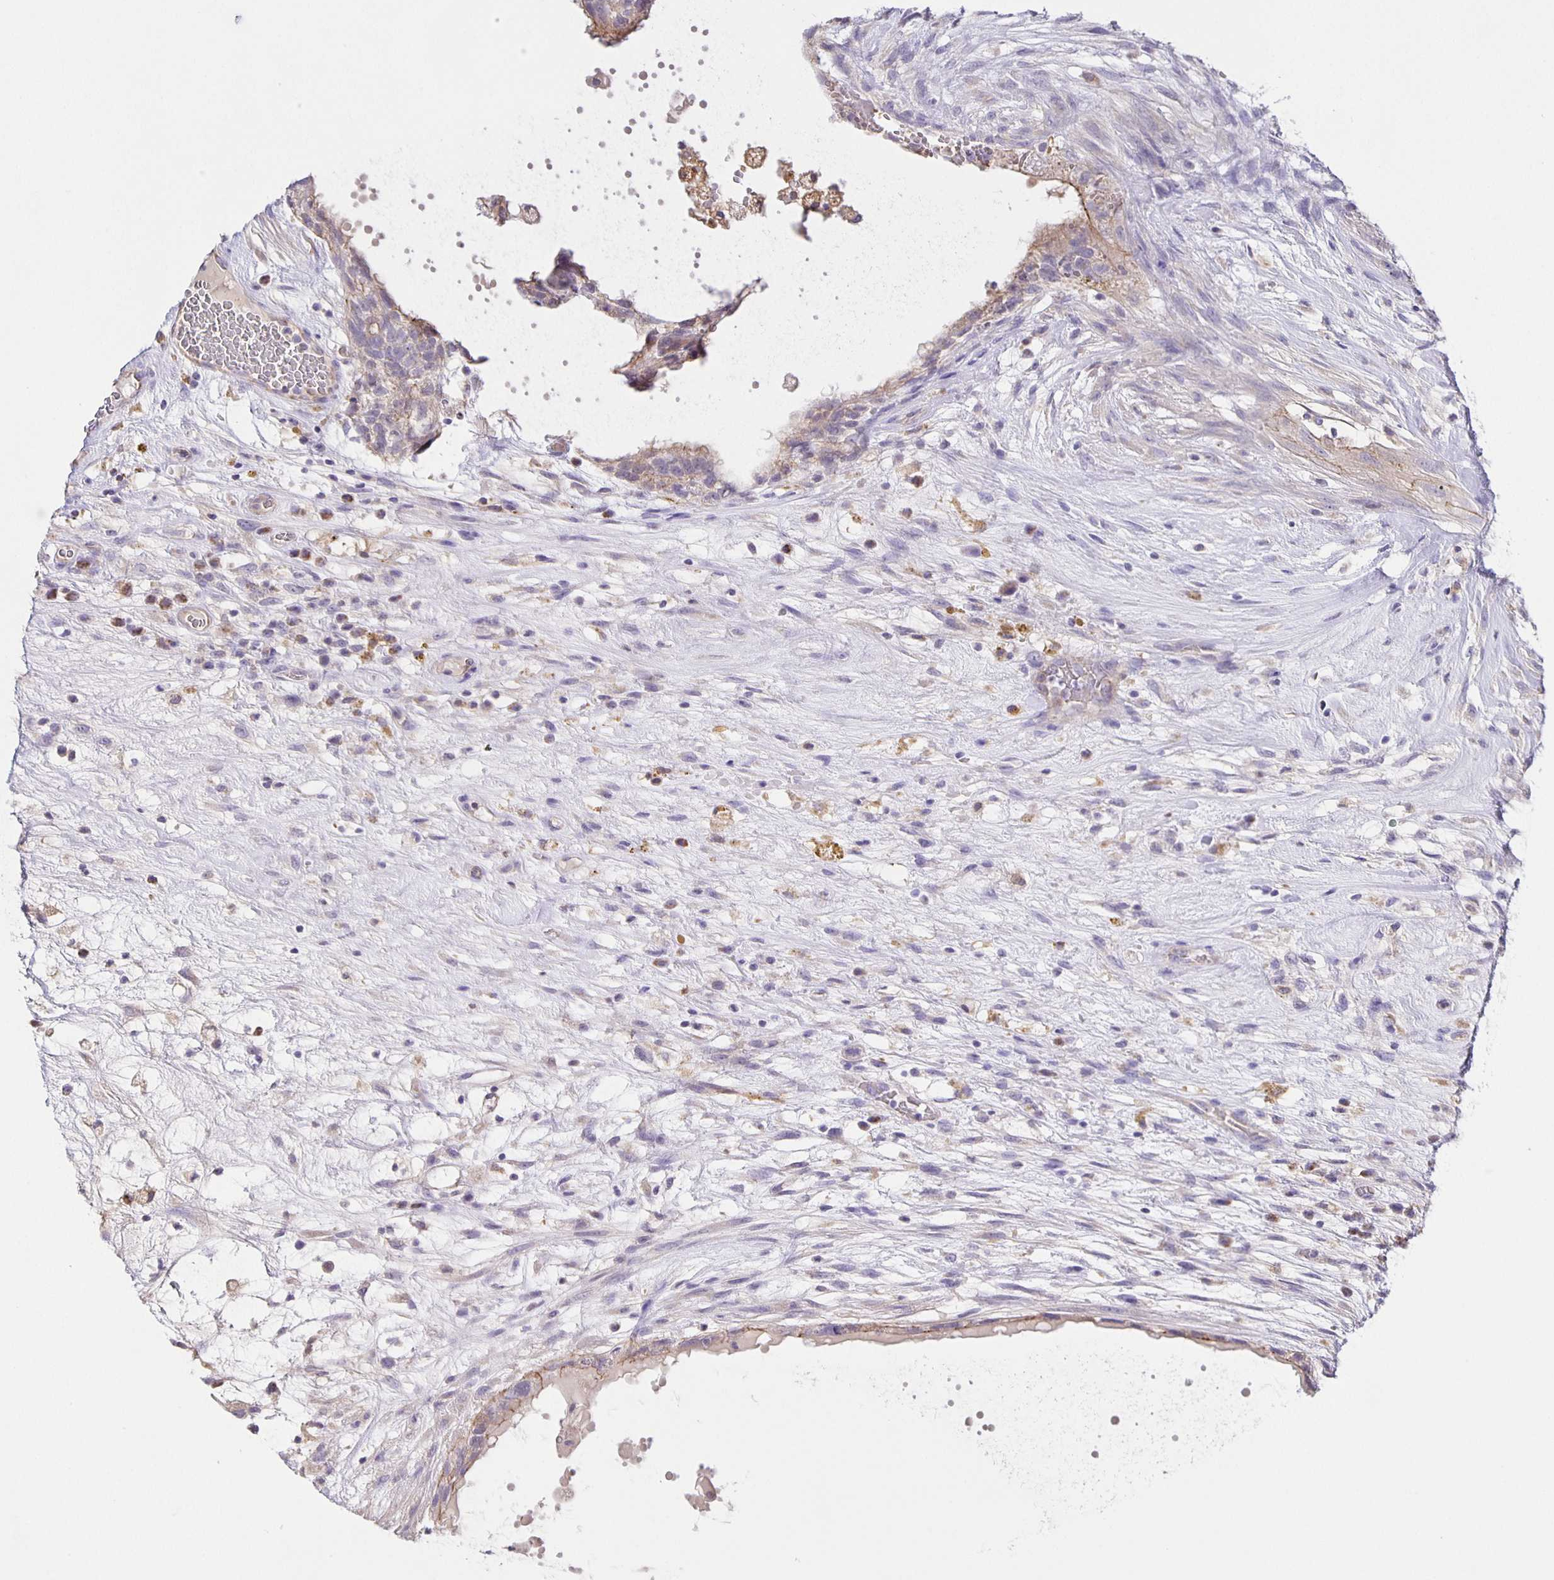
{"staining": {"intensity": "moderate", "quantity": "<25%", "location": "cytoplasmic/membranous"}, "tissue": "testis cancer", "cell_type": "Tumor cells", "image_type": "cancer", "snomed": [{"axis": "morphology", "description": "Normal tissue, NOS"}, {"axis": "morphology", "description": "Carcinoma, Embryonal, NOS"}, {"axis": "topography", "description": "Testis"}], "caption": "DAB immunohistochemical staining of embryonal carcinoma (testis) displays moderate cytoplasmic/membranous protein positivity in approximately <25% of tumor cells.", "gene": "JMJD4", "patient": {"sex": "male", "age": 32}}